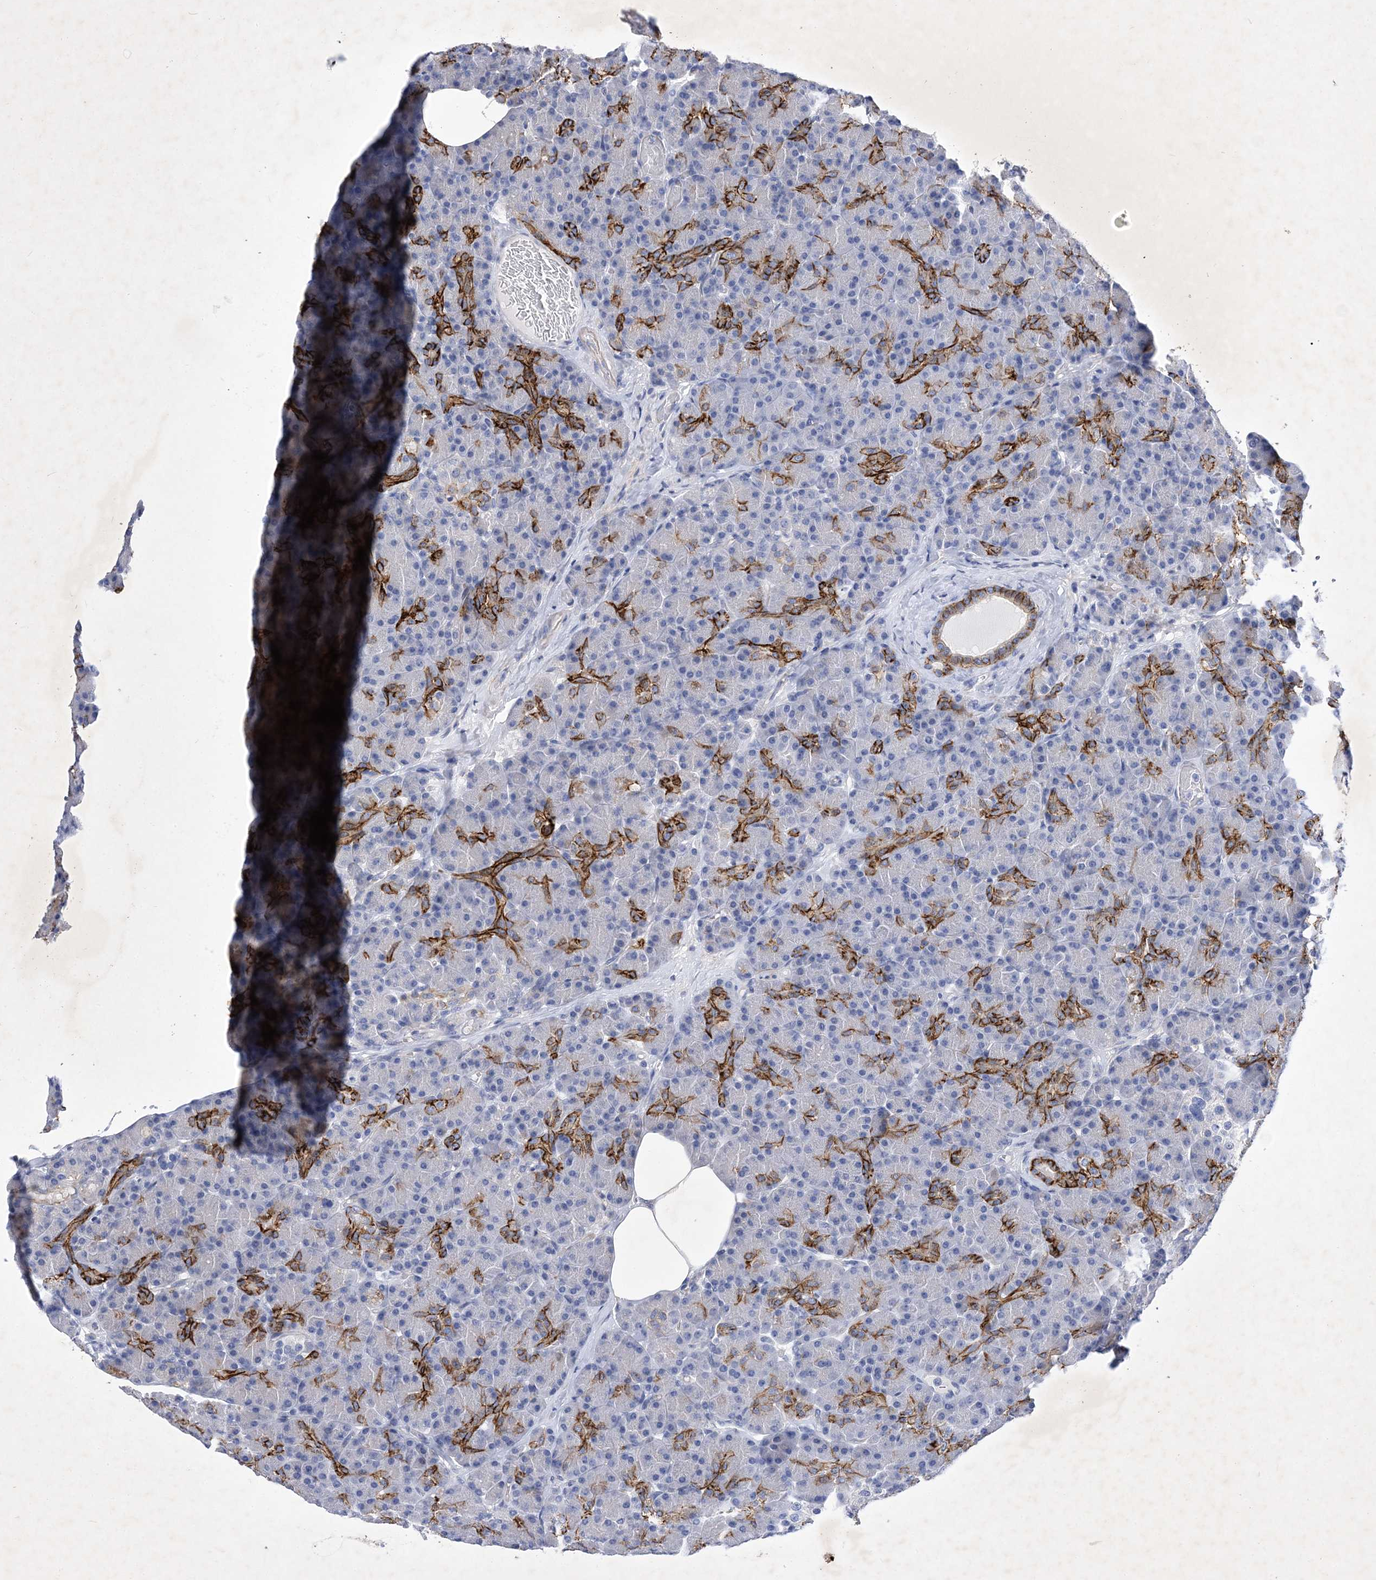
{"staining": {"intensity": "strong", "quantity": "25%-75%", "location": "cytoplasmic/membranous"}, "tissue": "pancreas", "cell_type": "Exocrine glandular cells", "image_type": "normal", "snomed": [{"axis": "morphology", "description": "Normal tissue, NOS"}, {"axis": "topography", "description": "Pancreas"}], "caption": "Brown immunohistochemical staining in benign human pancreas reveals strong cytoplasmic/membranous expression in approximately 25%-75% of exocrine glandular cells. (Stains: DAB in brown, nuclei in blue, Microscopy: brightfield microscopy at high magnification).", "gene": "GPN1", "patient": {"sex": "female", "age": 43}}